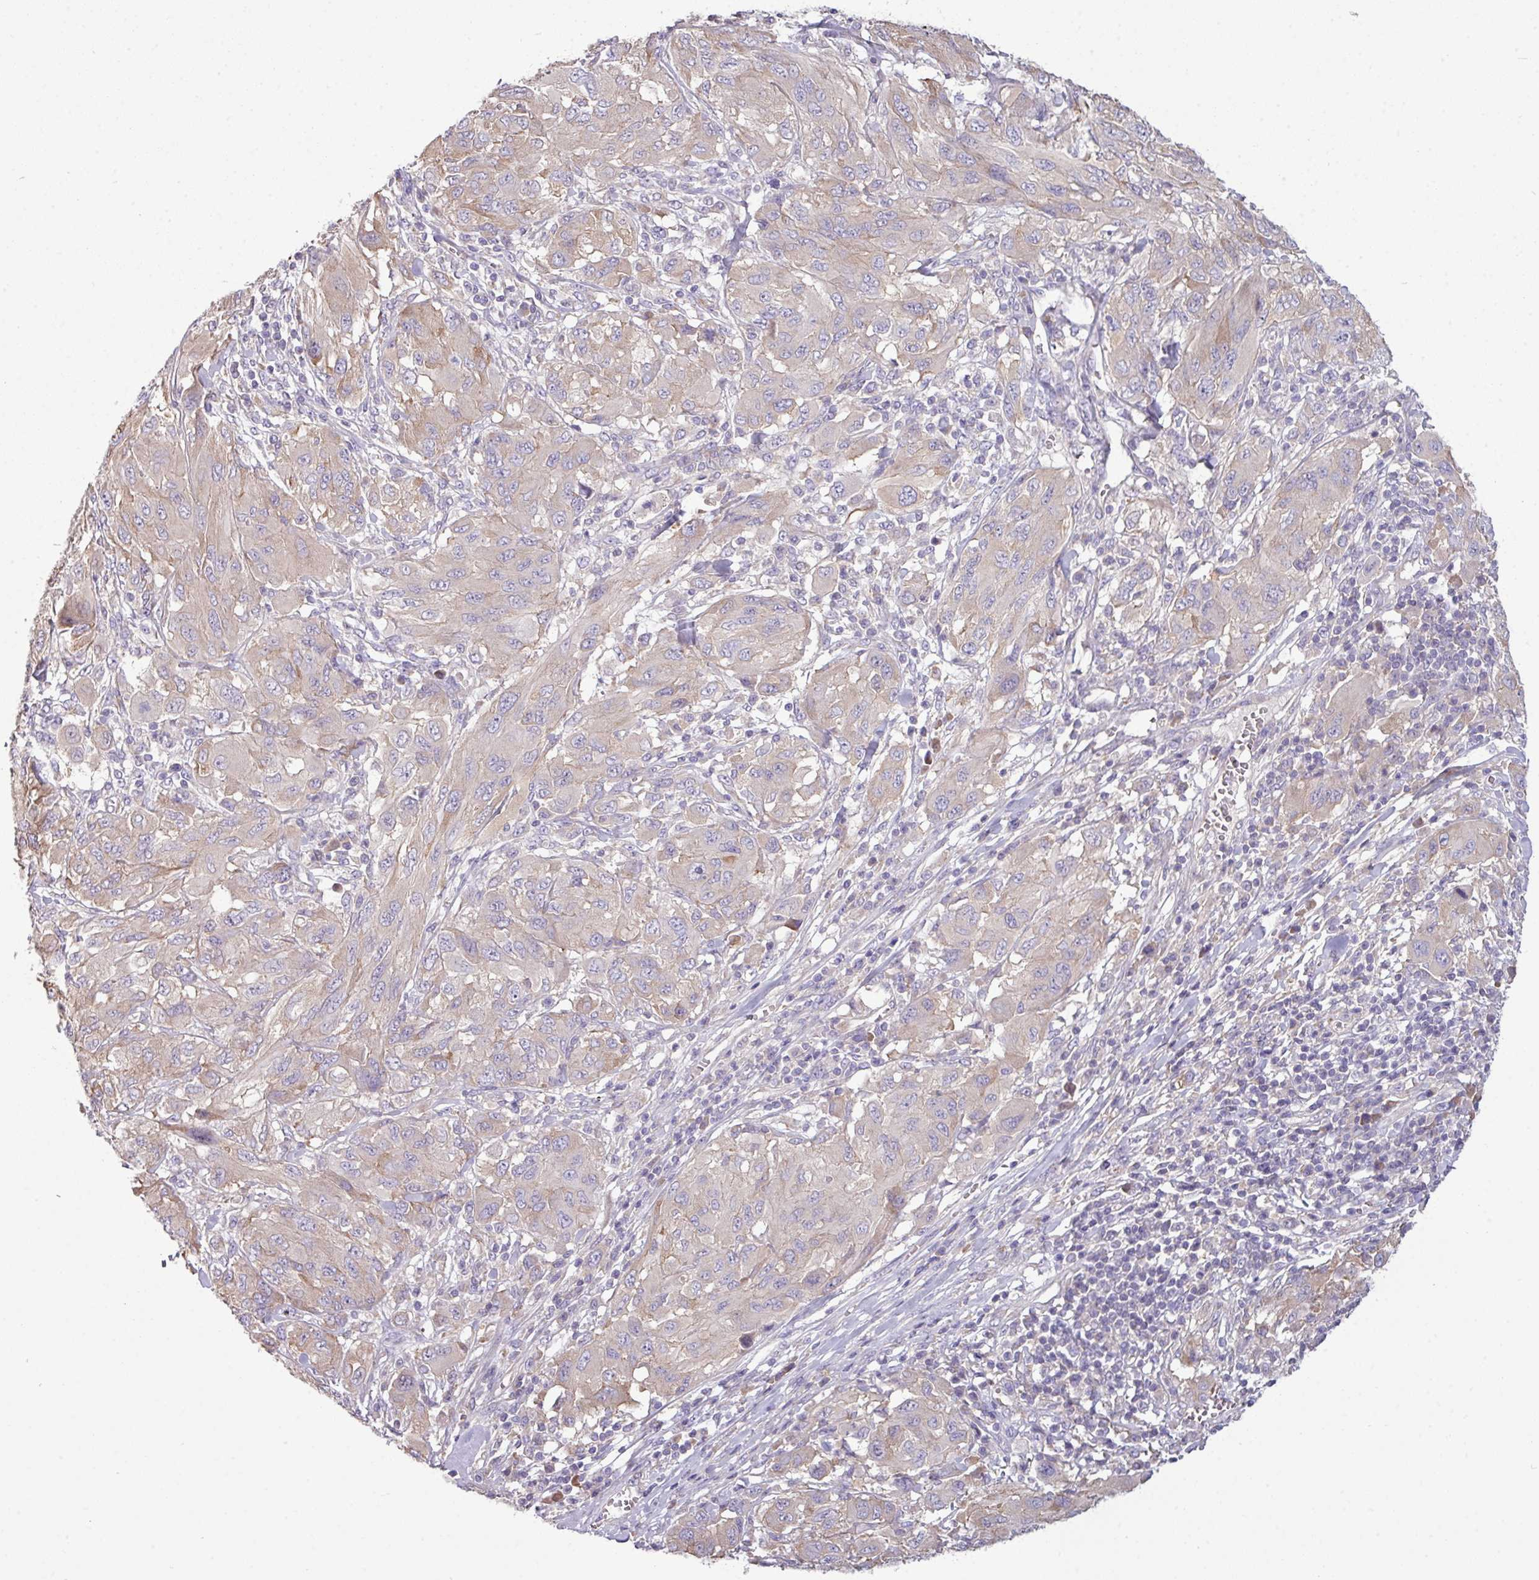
{"staining": {"intensity": "weak", "quantity": "<25%", "location": "cytoplasmic/membranous"}, "tissue": "melanoma", "cell_type": "Tumor cells", "image_type": "cancer", "snomed": [{"axis": "morphology", "description": "Malignant melanoma, NOS"}, {"axis": "topography", "description": "Skin"}], "caption": "Tumor cells are negative for brown protein staining in melanoma.", "gene": "AGAP5", "patient": {"sex": "female", "age": 91}}